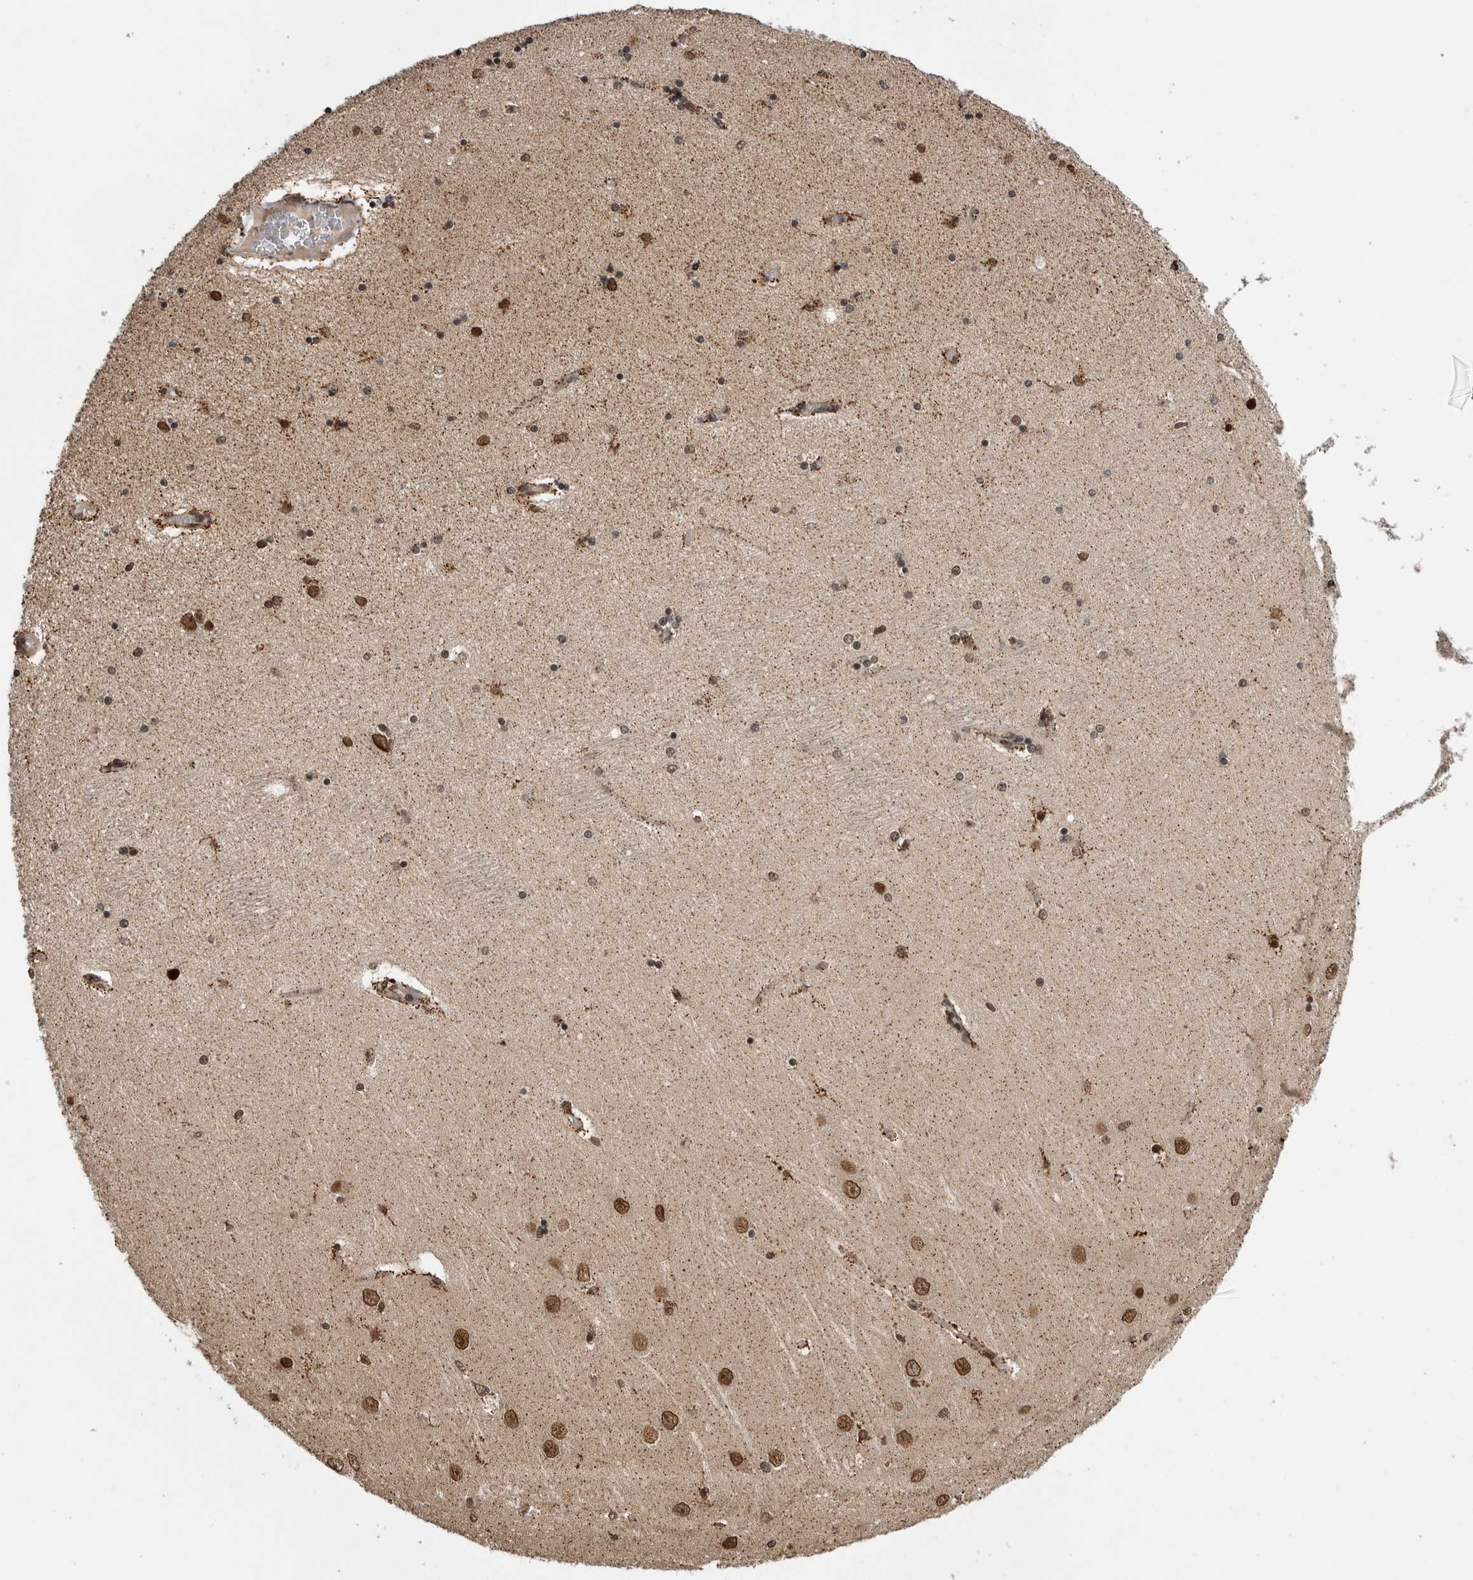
{"staining": {"intensity": "moderate", "quantity": ">75%", "location": "nuclear"}, "tissue": "hippocampus", "cell_type": "Glial cells", "image_type": "normal", "snomed": [{"axis": "morphology", "description": "Normal tissue, NOS"}, {"axis": "topography", "description": "Hippocampus"}], "caption": "This image demonstrates IHC staining of benign human hippocampus, with medium moderate nuclear staining in about >75% of glial cells.", "gene": "CPSF2", "patient": {"sex": "female", "age": 54}}